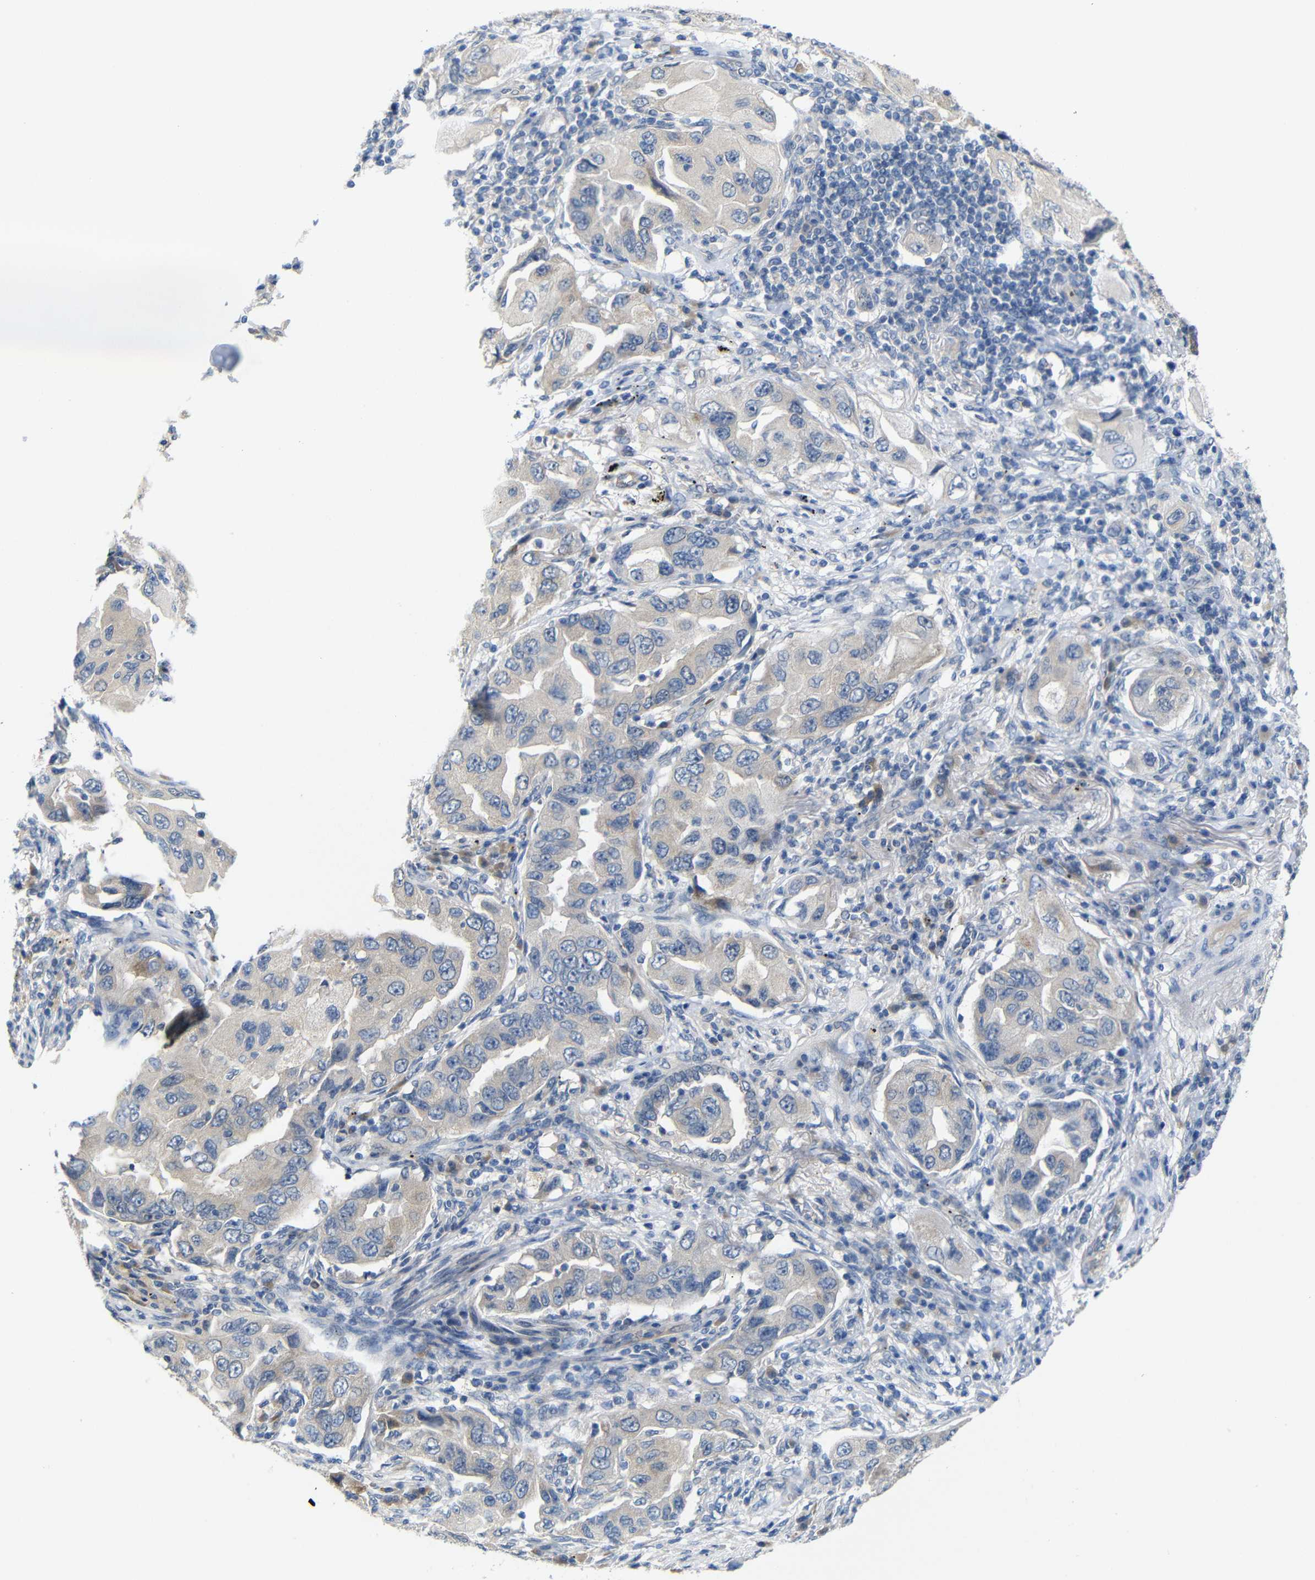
{"staining": {"intensity": "weak", "quantity": "<25%", "location": "cytoplasmic/membranous"}, "tissue": "lung cancer", "cell_type": "Tumor cells", "image_type": "cancer", "snomed": [{"axis": "morphology", "description": "Adenocarcinoma, NOS"}, {"axis": "topography", "description": "Lung"}], "caption": "An image of human lung adenocarcinoma is negative for staining in tumor cells.", "gene": "TBC1D32", "patient": {"sex": "female", "age": 65}}